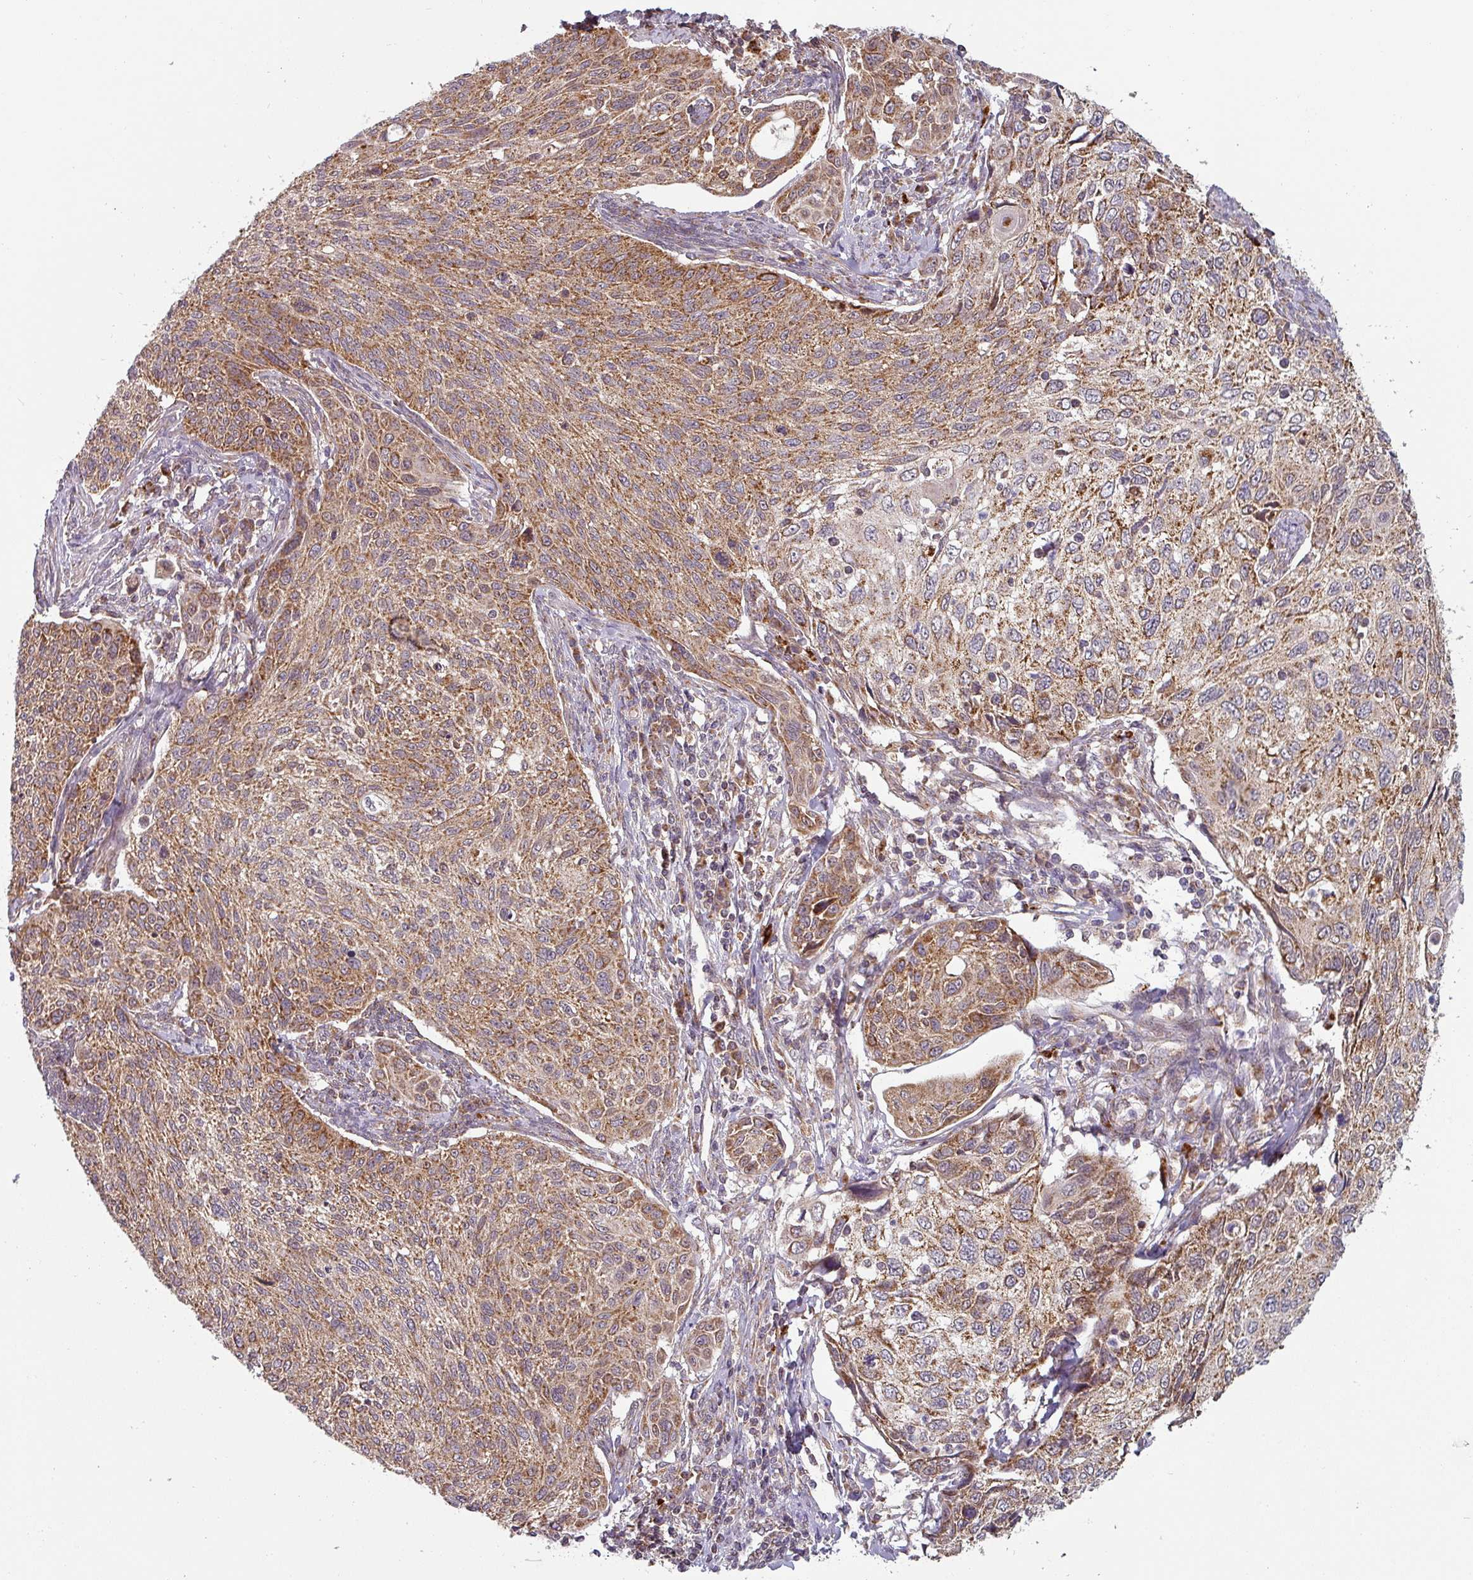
{"staining": {"intensity": "moderate", "quantity": ">75%", "location": "cytoplasmic/membranous"}, "tissue": "cervical cancer", "cell_type": "Tumor cells", "image_type": "cancer", "snomed": [{"axis": "morphology", "description": "Squamous cell carcinoma, NOS"}, {"axis": "topography", "description": "Cervix"}], "caption": "Moderate cytoplasmic/membranous positivity for a protein is seen in about >75% of tumor cells of cervical cancer (squamous cell carcinoma) using immunohistochemistry.", "gene": "MRPS16", "patient": {"sex": "female", "age": 70}}